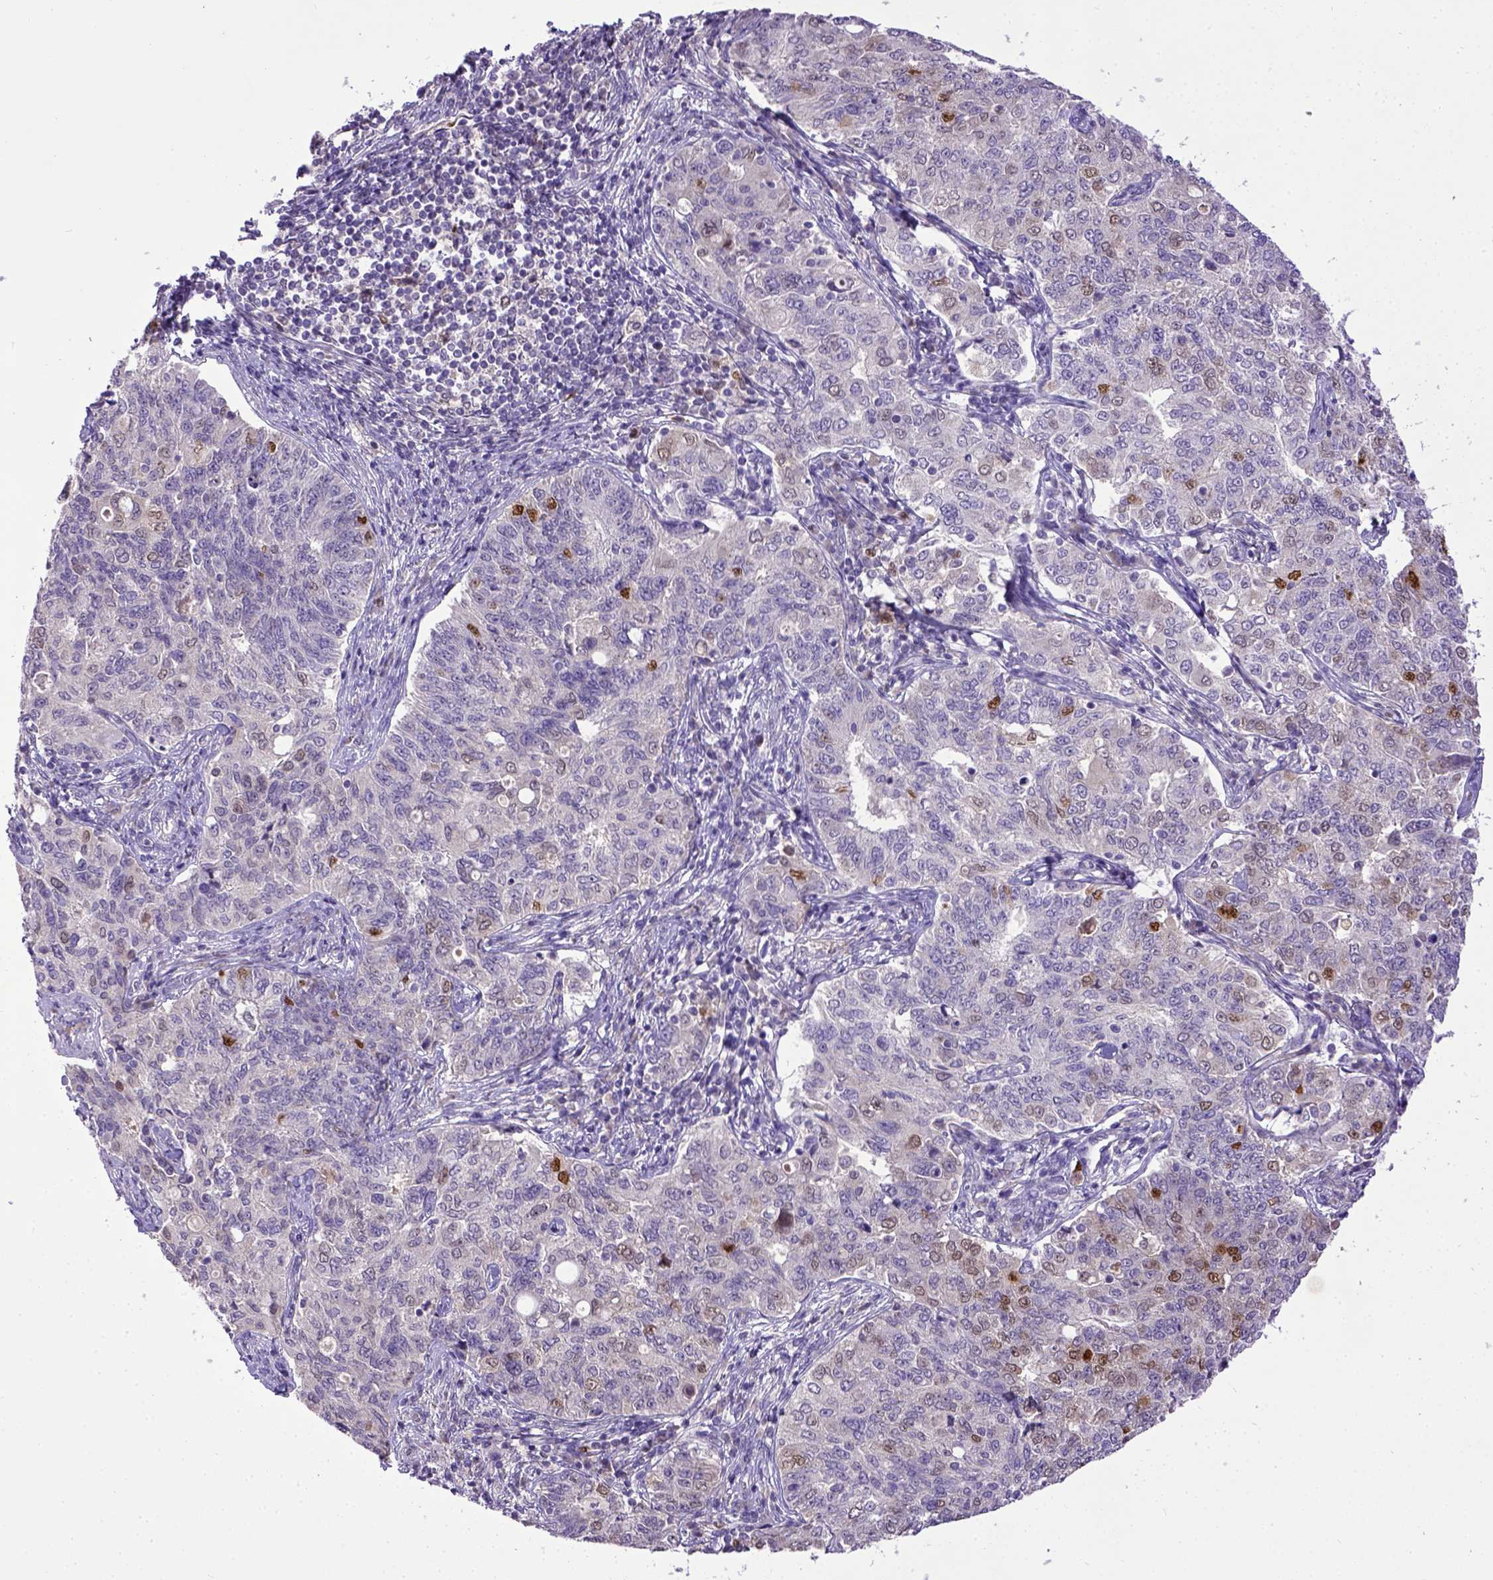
{"staining": {"intensity": "moderate", "quantity": "<25%", "location": "nuclear"}, "tissue": "endometrial cancer", "cell_type": "Tumor cells", "image_type": "cancer", "snomed": [{"axis": "morphology", "description": "Adenocarcinoma, NOS"}, {"axis": "topography", "description": "Endometrium"}], "caption": "The image shows staining of adenocarcinoma (endometrial), revealing moderate nuclear protein staining (brown color) within tumor cells. (brown staining indicates protein expression, while blue staining denotes nuclei).", "gene": "CDKN1A", "patient": {"sex": "female", "age": 43}}